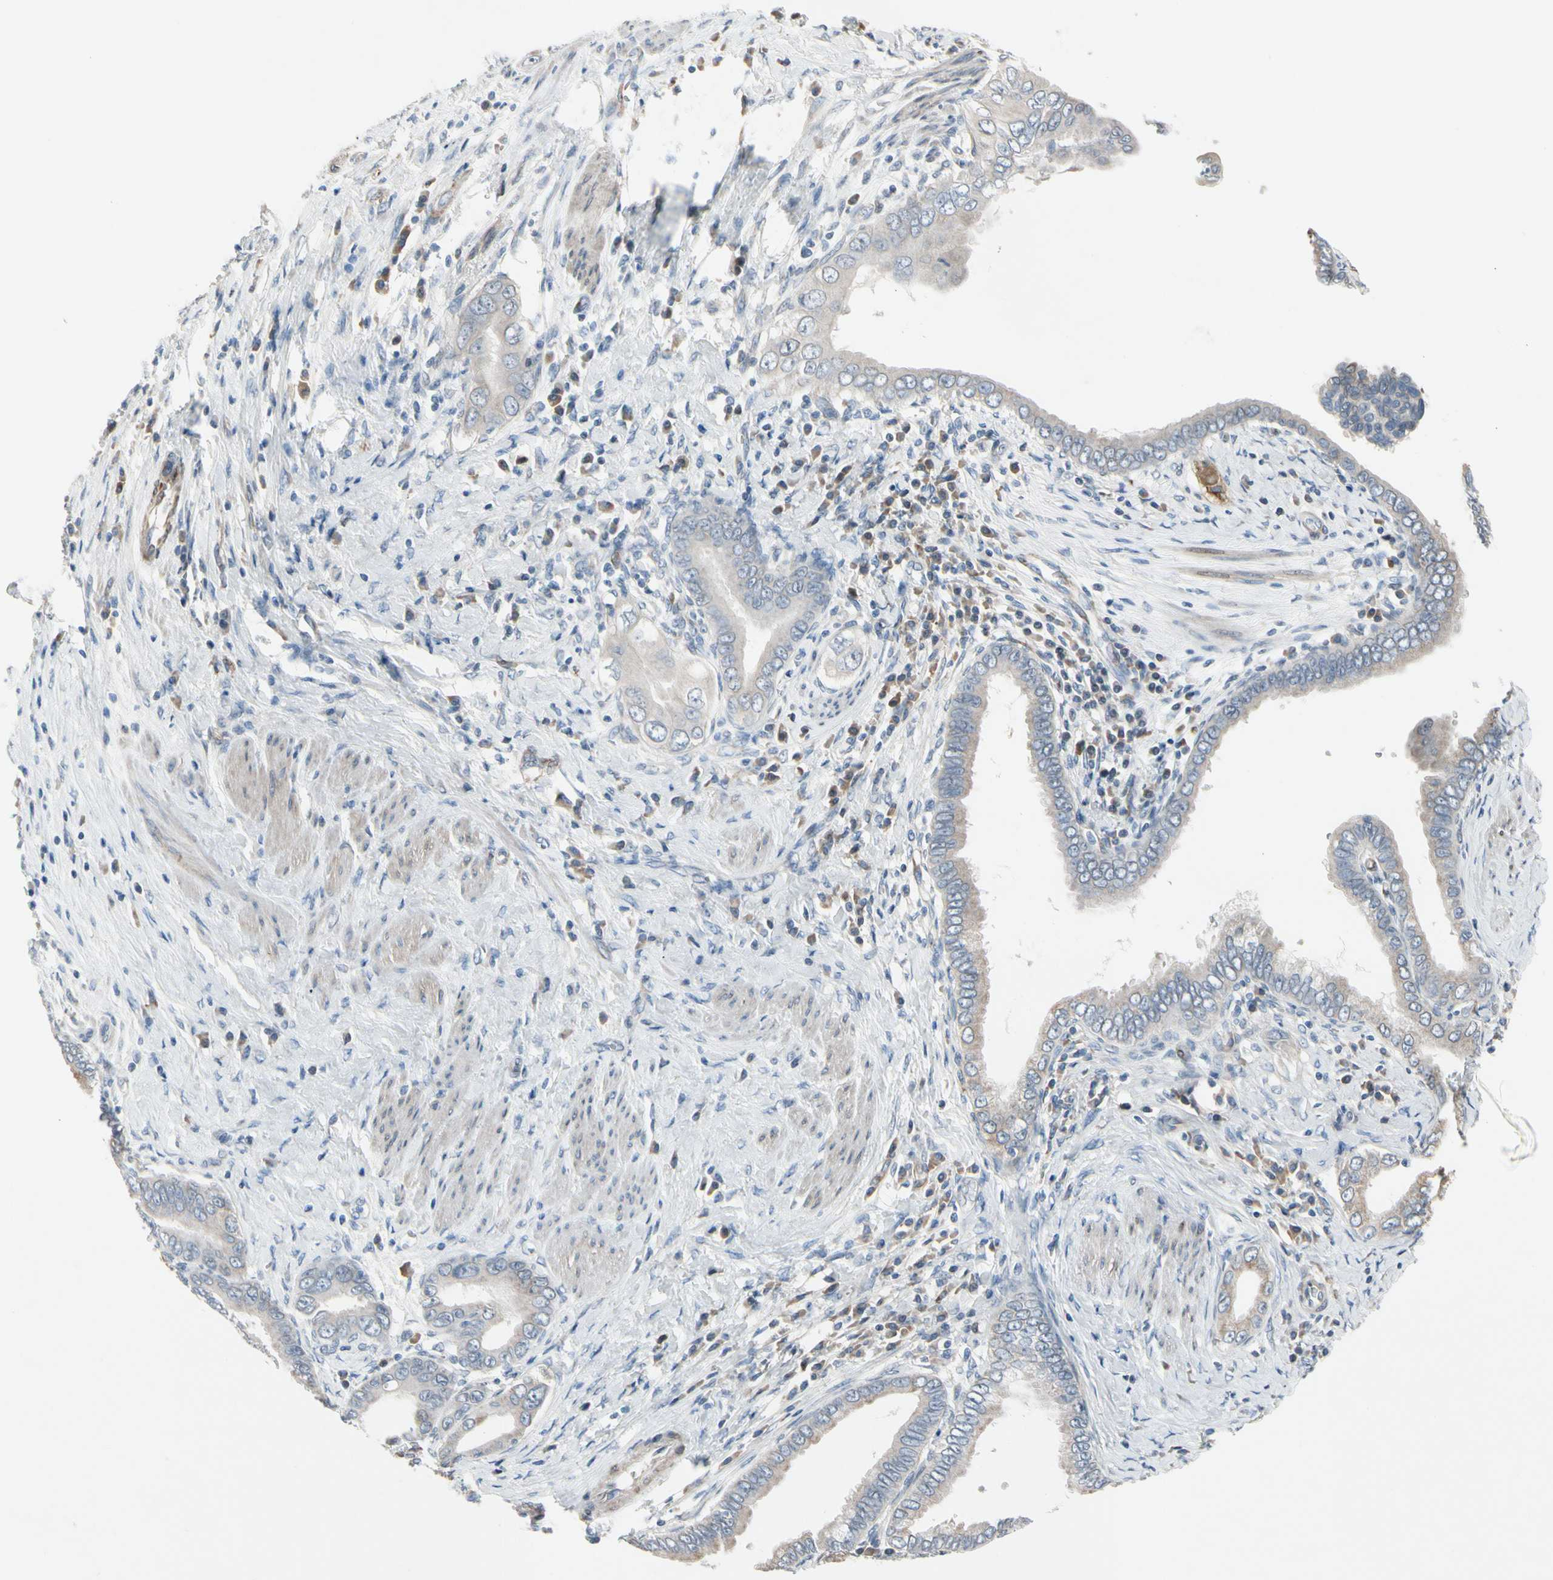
{"staining": {"intensity": "negative", "quantity": "none", "location": "none"}, "tissue": "pancreatic cancer", "cell_type": "Tumor cells", "image_type": "cancer", "snomed": [{"axis": "morphology", "description": "Normal tissue, NOS"}, {"axis": "topography", "description": "Lymph node"}], "caption": "Histopathology image shows no protein expression in tumor cells of pancreatic cancer tissue.", "gene": "MAP2", "patient": {"sex": "male", "age": 50}}